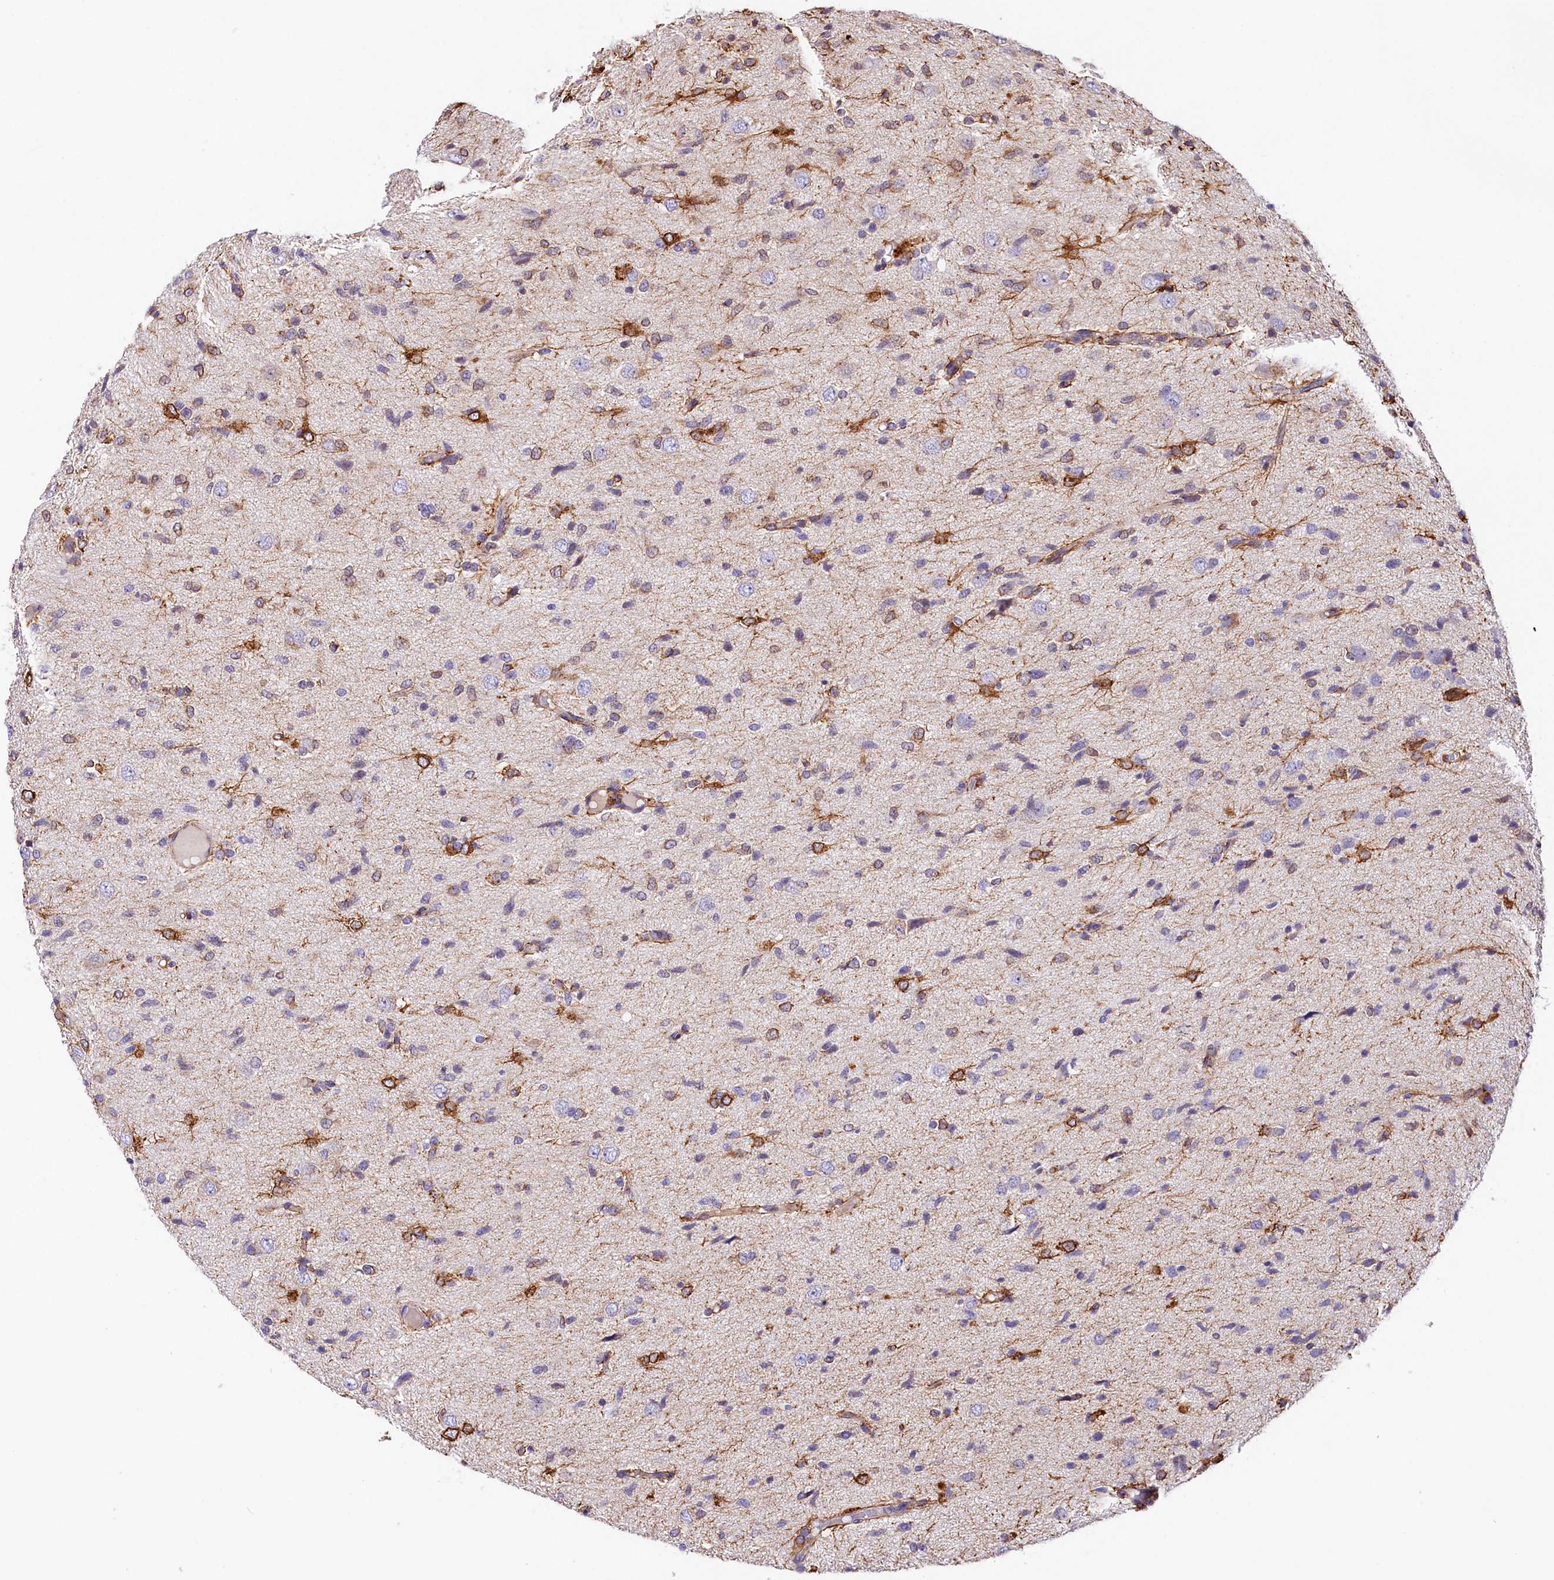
{"staining": {"intensity": "moderate", "quantity": "<25%", "location": "cytoplasmic/membranous"}, "tissue": "glioma", "cell_type": "Tumor cells", "image_type": "cancer", "snomed": [{"axis": "morphology", "description": "Glioma, malignant, High grade"}, {"axis": "topography", "description": "Brain"}], "caption": "Glioma stained for a protein (brown) shows moderate cytoplasmic/membranous positive staining in approximately <25% of tumor cells.", "gene": "ITGA1", "patient": {"sex": "female", "age": 59}}